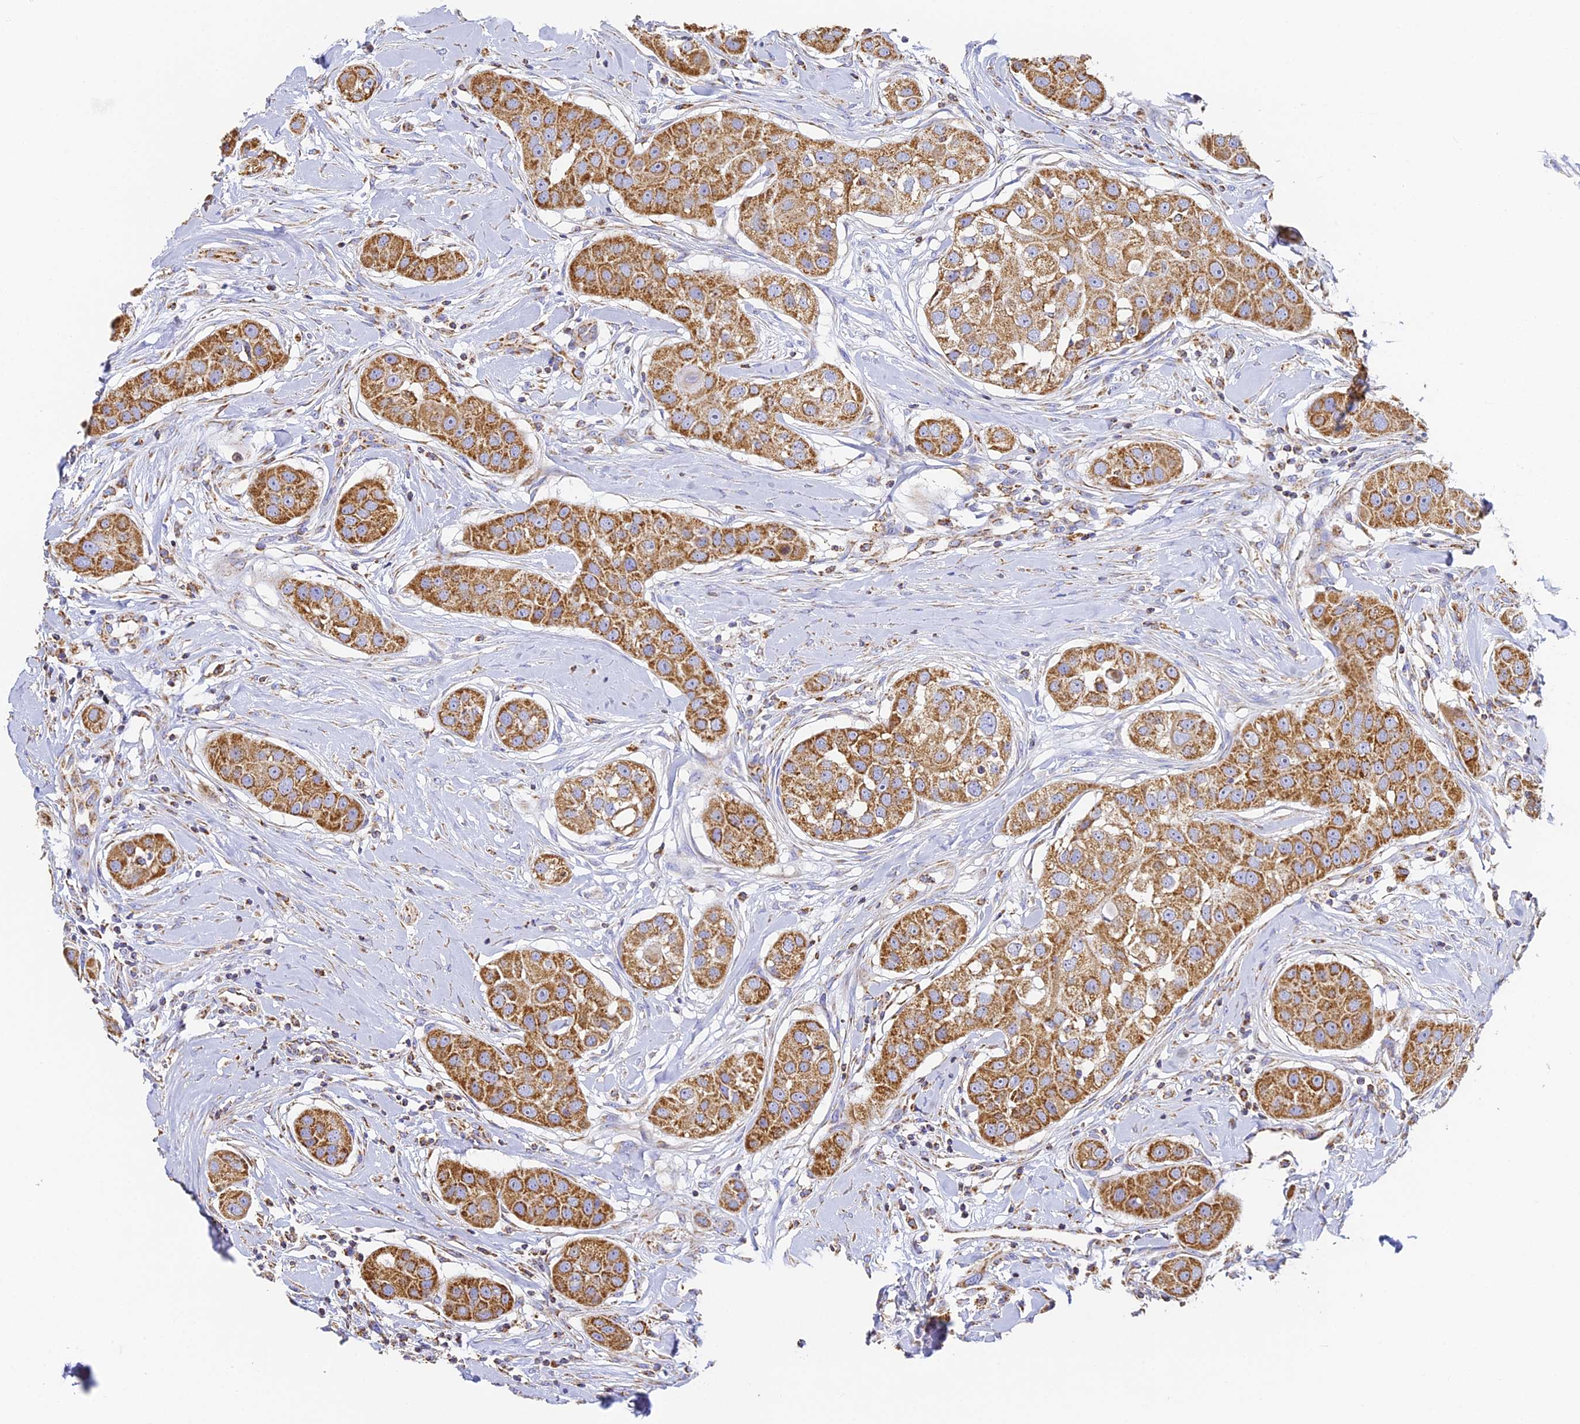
{"staining": {"intensity": "moderate", "quantity": ">75%", "location": "cytoplasmic/membranous"}, "tissue": "head and neck cancer", "cell_type": "Tumor cells", "image_type": "cancer", "snomed": [{"axis": "morphology", "description": "Normal tissue, NOS"}, {"axis": "morphology", "description": "Squamous cell carcinoma, NOS"}, {"axis": "topography", "description": "Skeletal muscle"}, {"axis": "topography", "description": "Head-Neck"}], "caption": "Protein expression analysis of squamous cell carcinoma (head and neck) shows moderate cytoplasmic/membranous expression in about >75% of tumor cells. (DAB (3,3'-diaminobenzidine) = brown stain, brightfield microscopy at high magnification).", "gene": "COX6C", "patient": {"sex": "male", "age": 51}}